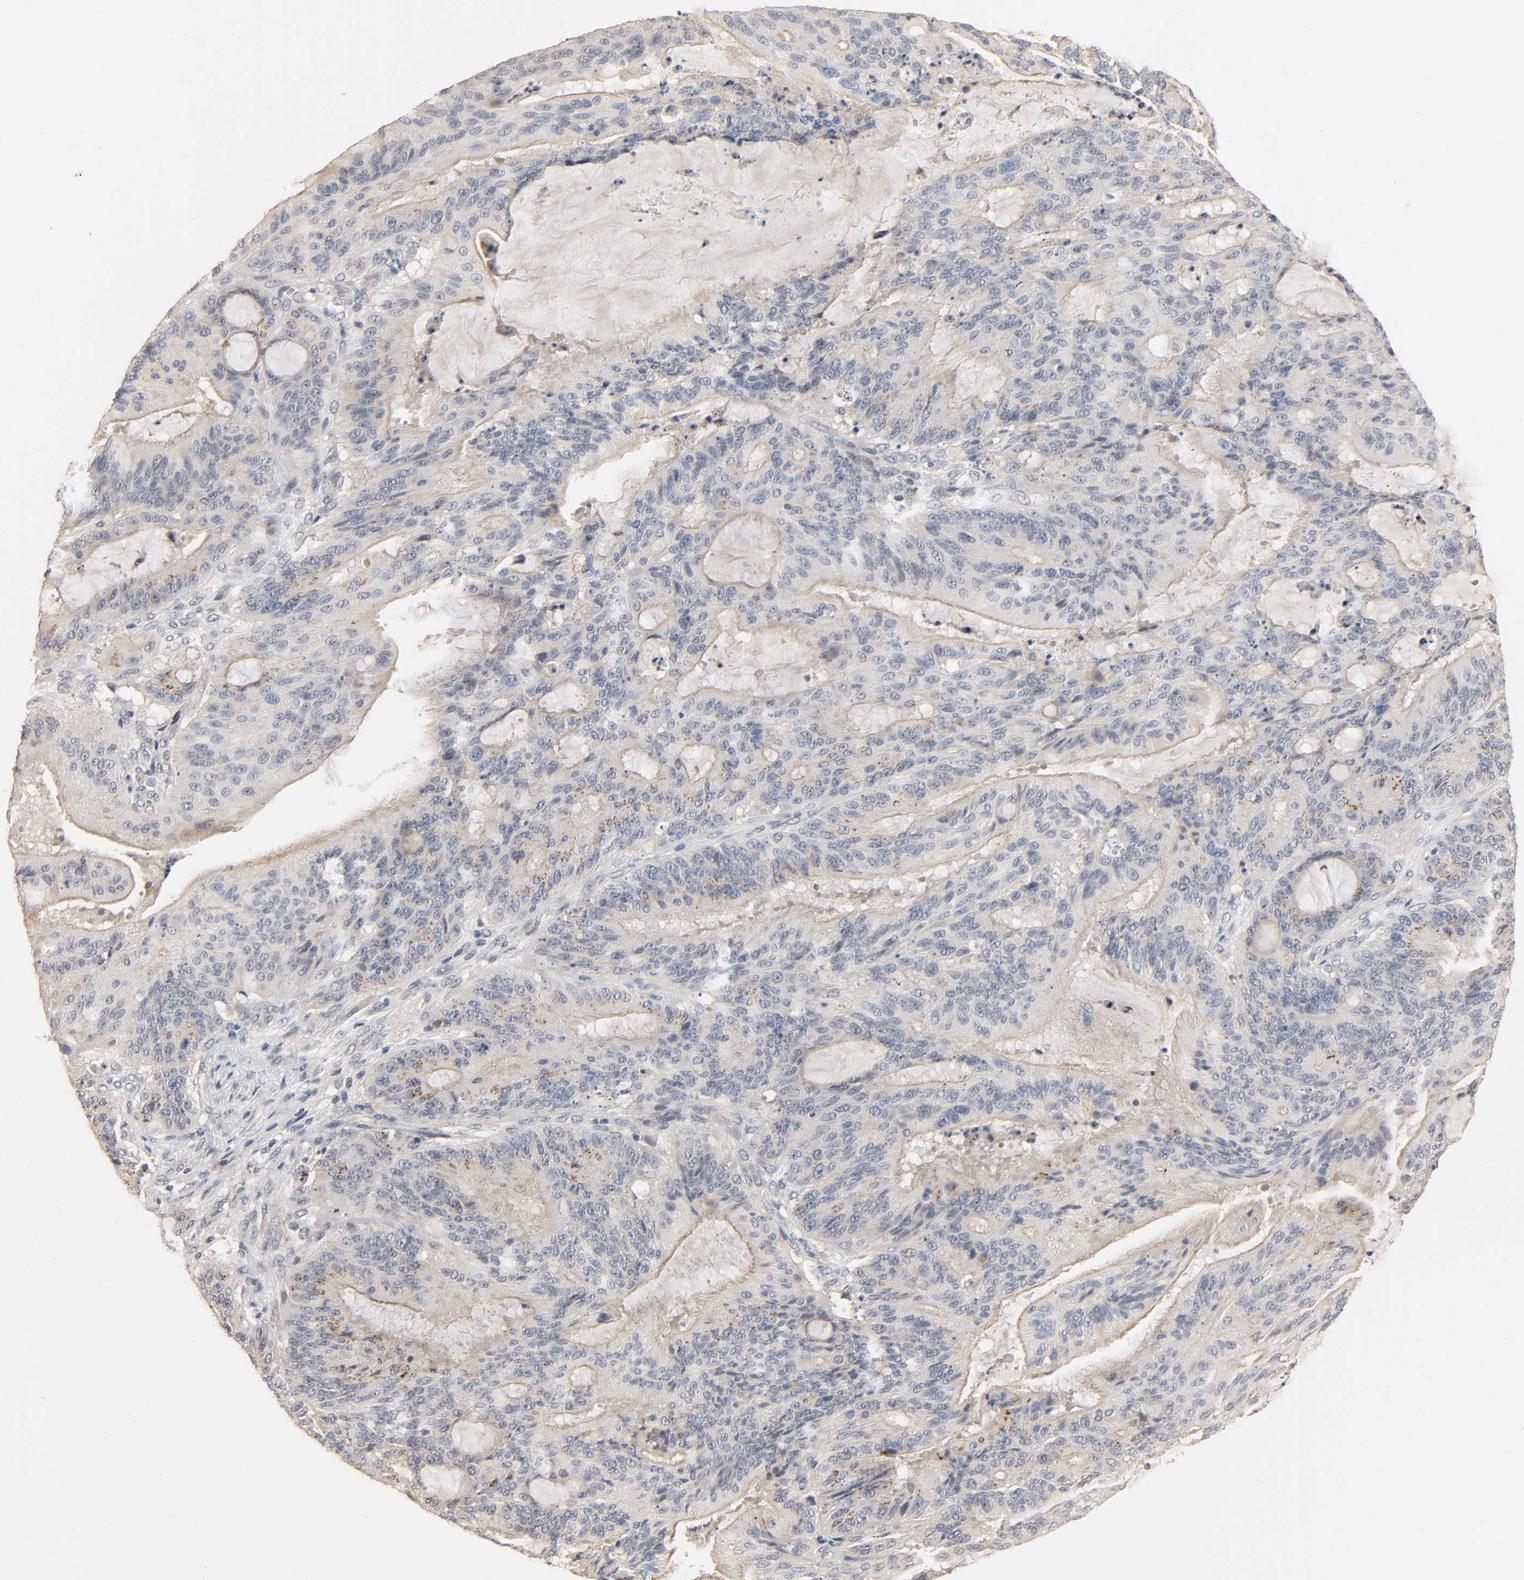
{"staining": {"intensity": "weak", "quantity": "<25%", "location": "cytoplasmic/membranous"}, "tissue": "liver cancer", "cell_type": "Tumor cells", "image_type": "cancer", "snomed": [{"axis": "morphology", "description": "Cholangiocarcinoma"}, {"axis": "topography", "description": "Liver"}], "caption": "Tumor cells show no significant positivity in liver cholangiocarcinoma.", "gene": "MAGEA8", "patient": {"sex": "female", "age": 73}}